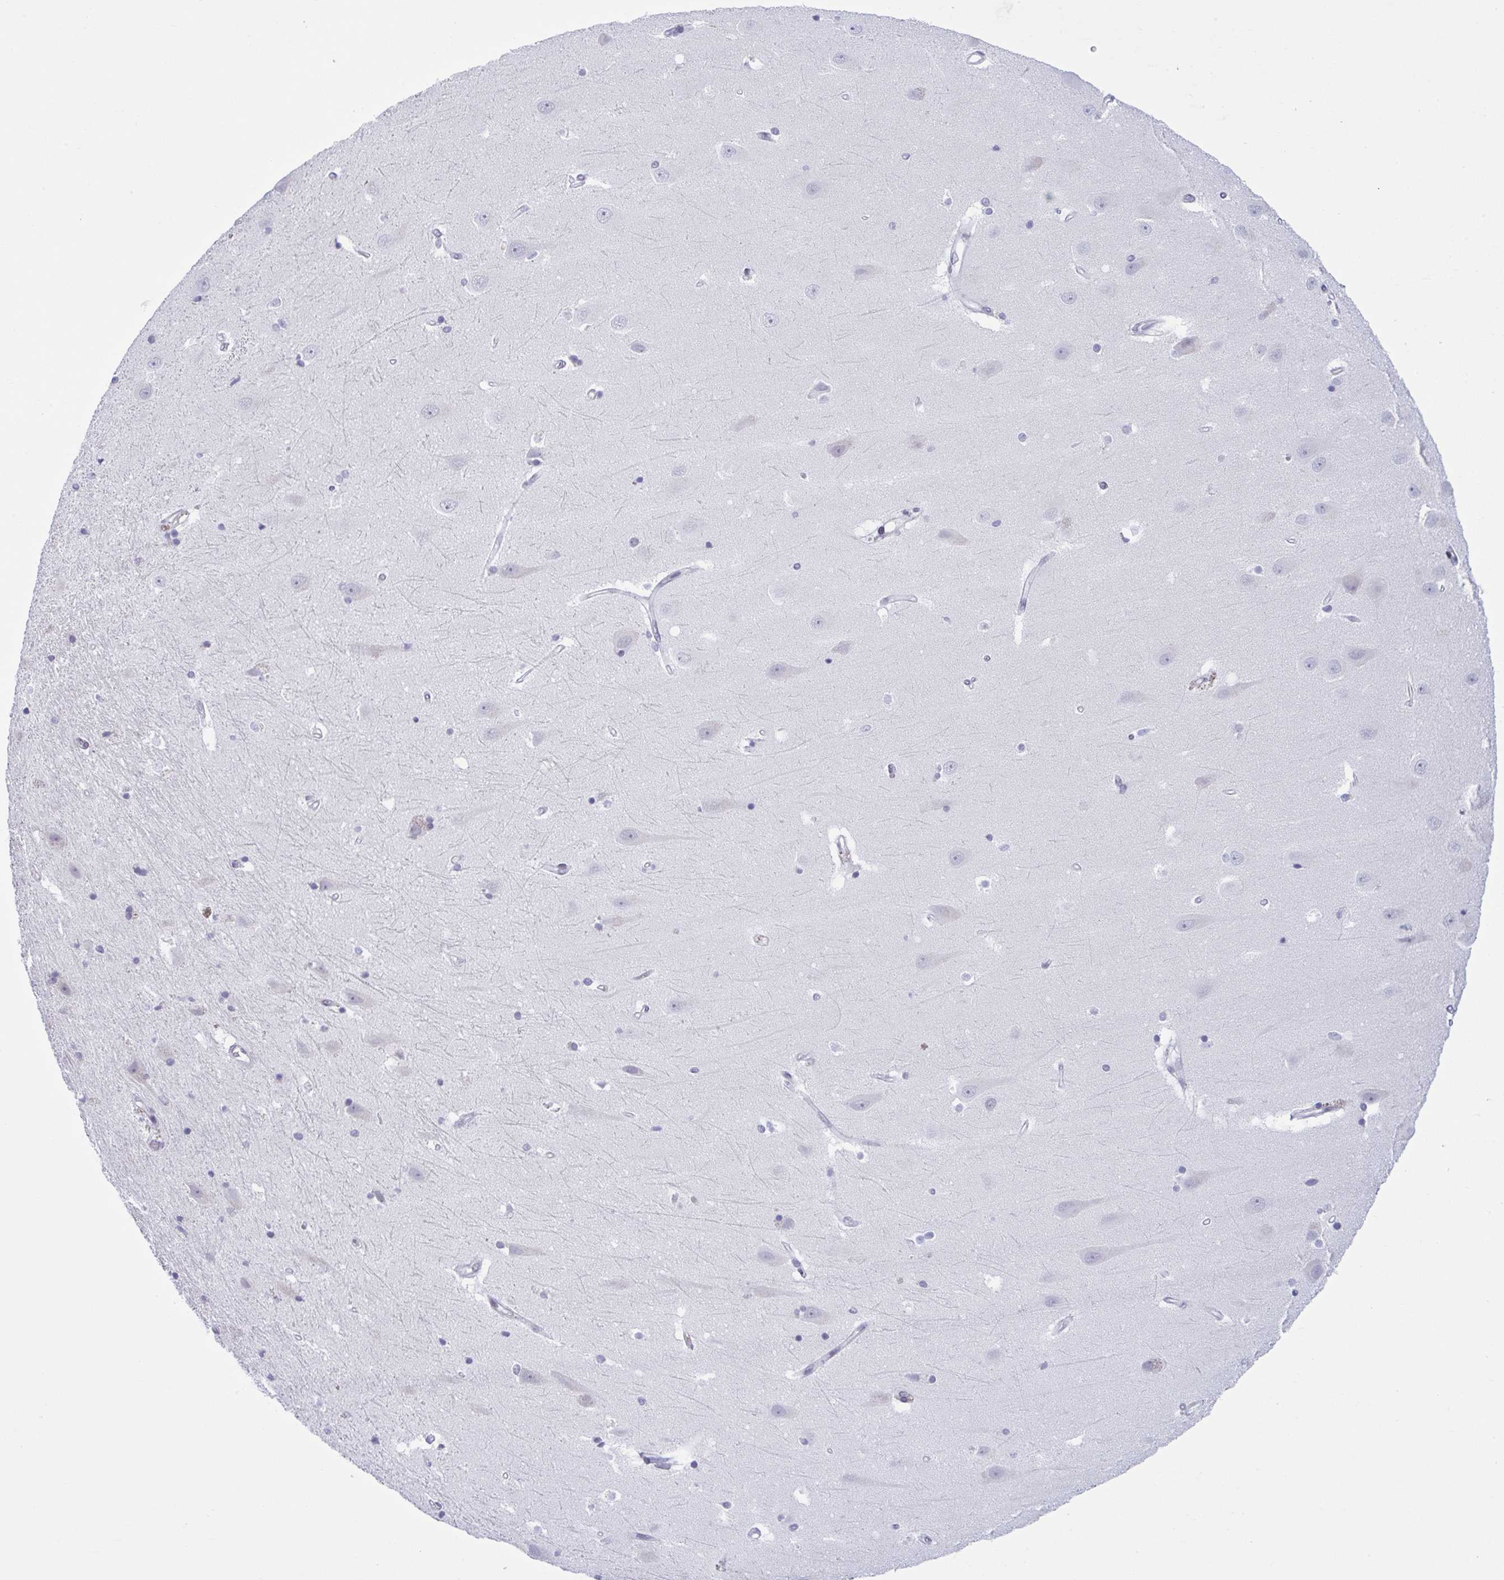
{"staining": {"intensity": "negative", "quantity": "none", "location": "none"}, "tissue": "hippocampus", "cell_type": "Glial cells", "image_type": "normal", "snomed": [{"axis": "morphology", "description": "Normal tissue, NOS"}, {"axis": "topography", "description": "Hippocampus"}], "caption": "The immunohistochemistry micrograph has no significant staining in glial cells of hippocampus. (Stains: DAB (3,3'-diaminobenzidine) IHC with hematoxylin counter stain, Microscopy: brightfield microscopy at high magnification).", "gene": "PLG", "patient": {"sex": "male", "age": 63}}